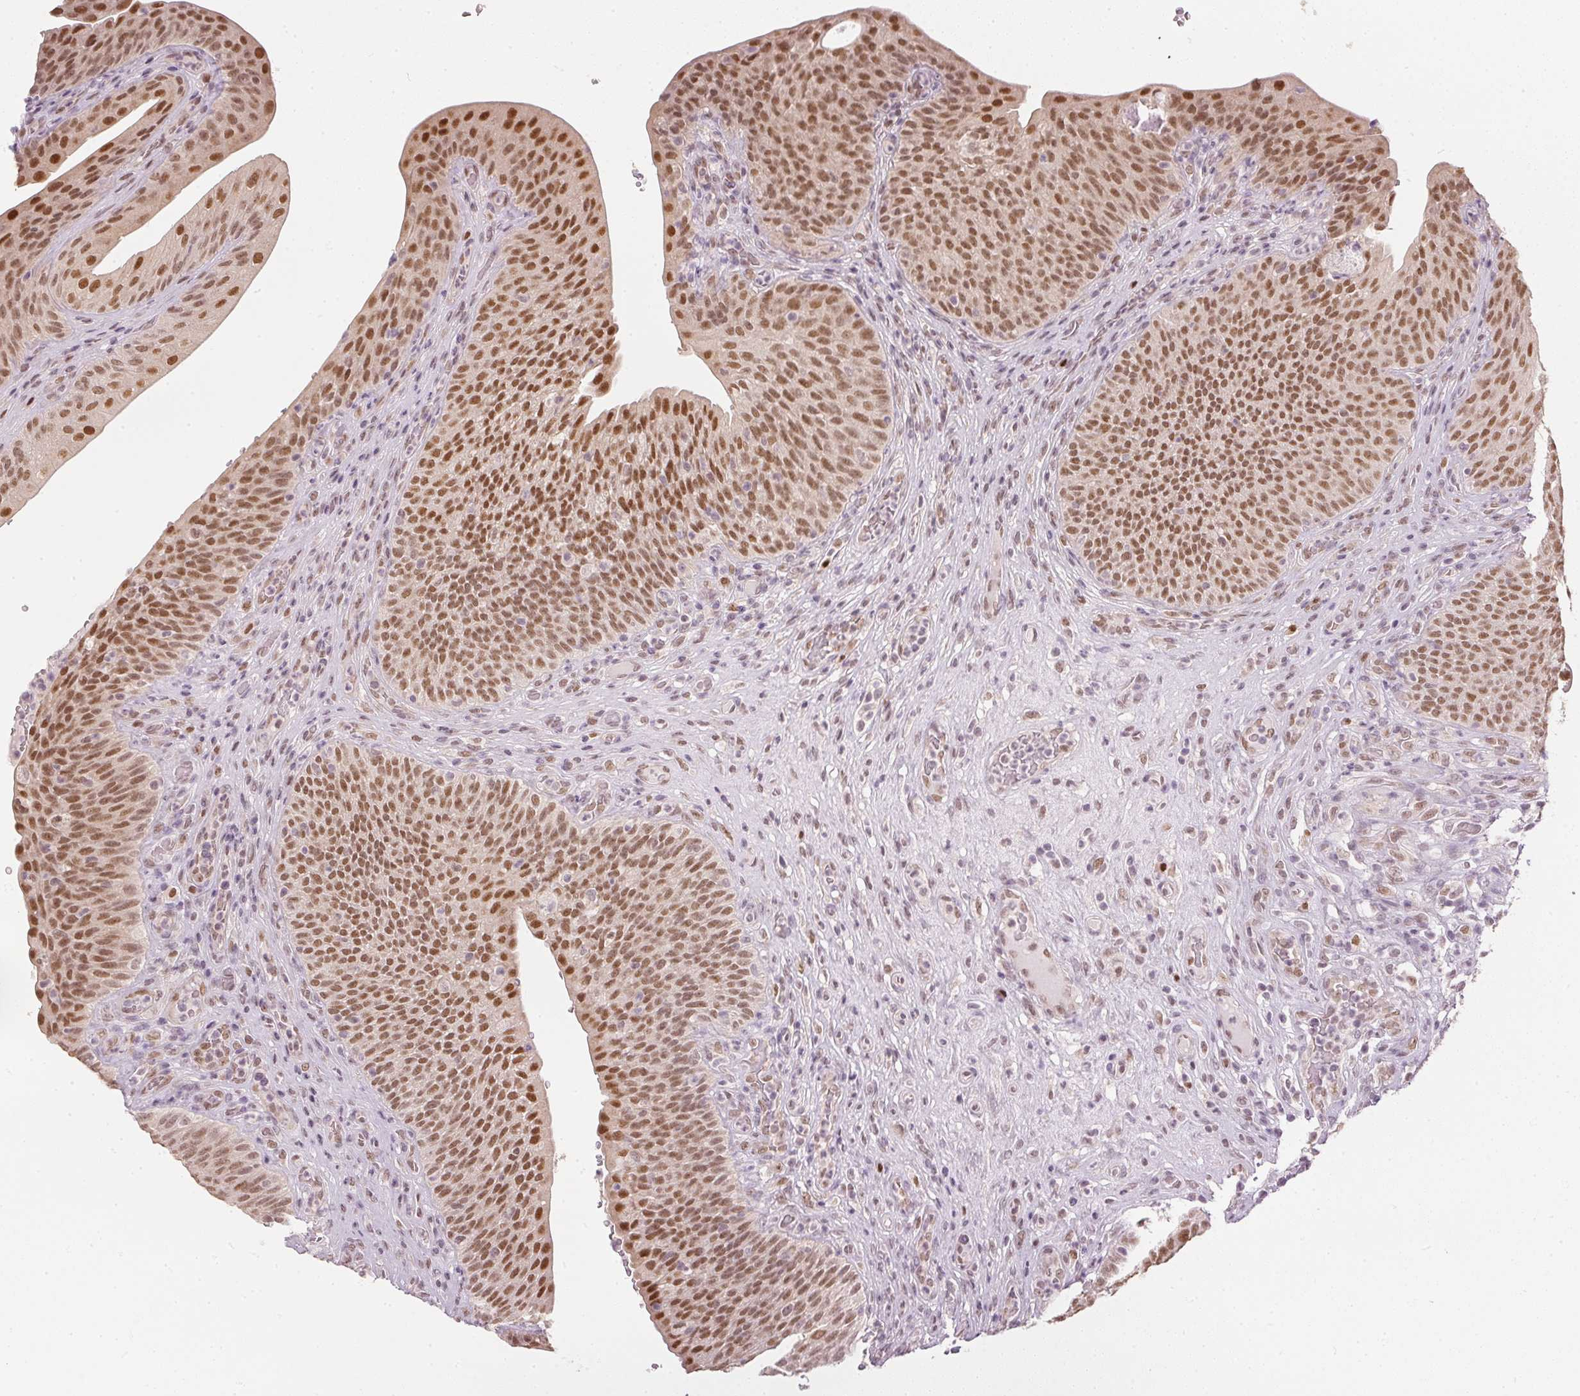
{"staining": {"intensity": "moderate", "quantity": ">75%", "location": "nuclear"}, "tissue": "urinary bladder", "cell_type": "Urothelial cells", "image_type": "normal", "snomed": [{"axis": "morphology", "description": "Normal tissue, NOS"}, {"axis": "topography", "description": "Urinary bladder"}, {"axis": "topography", "description": "Peripheral nerve tissue"}], "caption": "A brown stain labels moderate nuclear positivity of a protein in urothelial cells of normal urinary bladder.", "gene": "ENSG00000267001", "patient": {"sex": "male", "age": 66}}